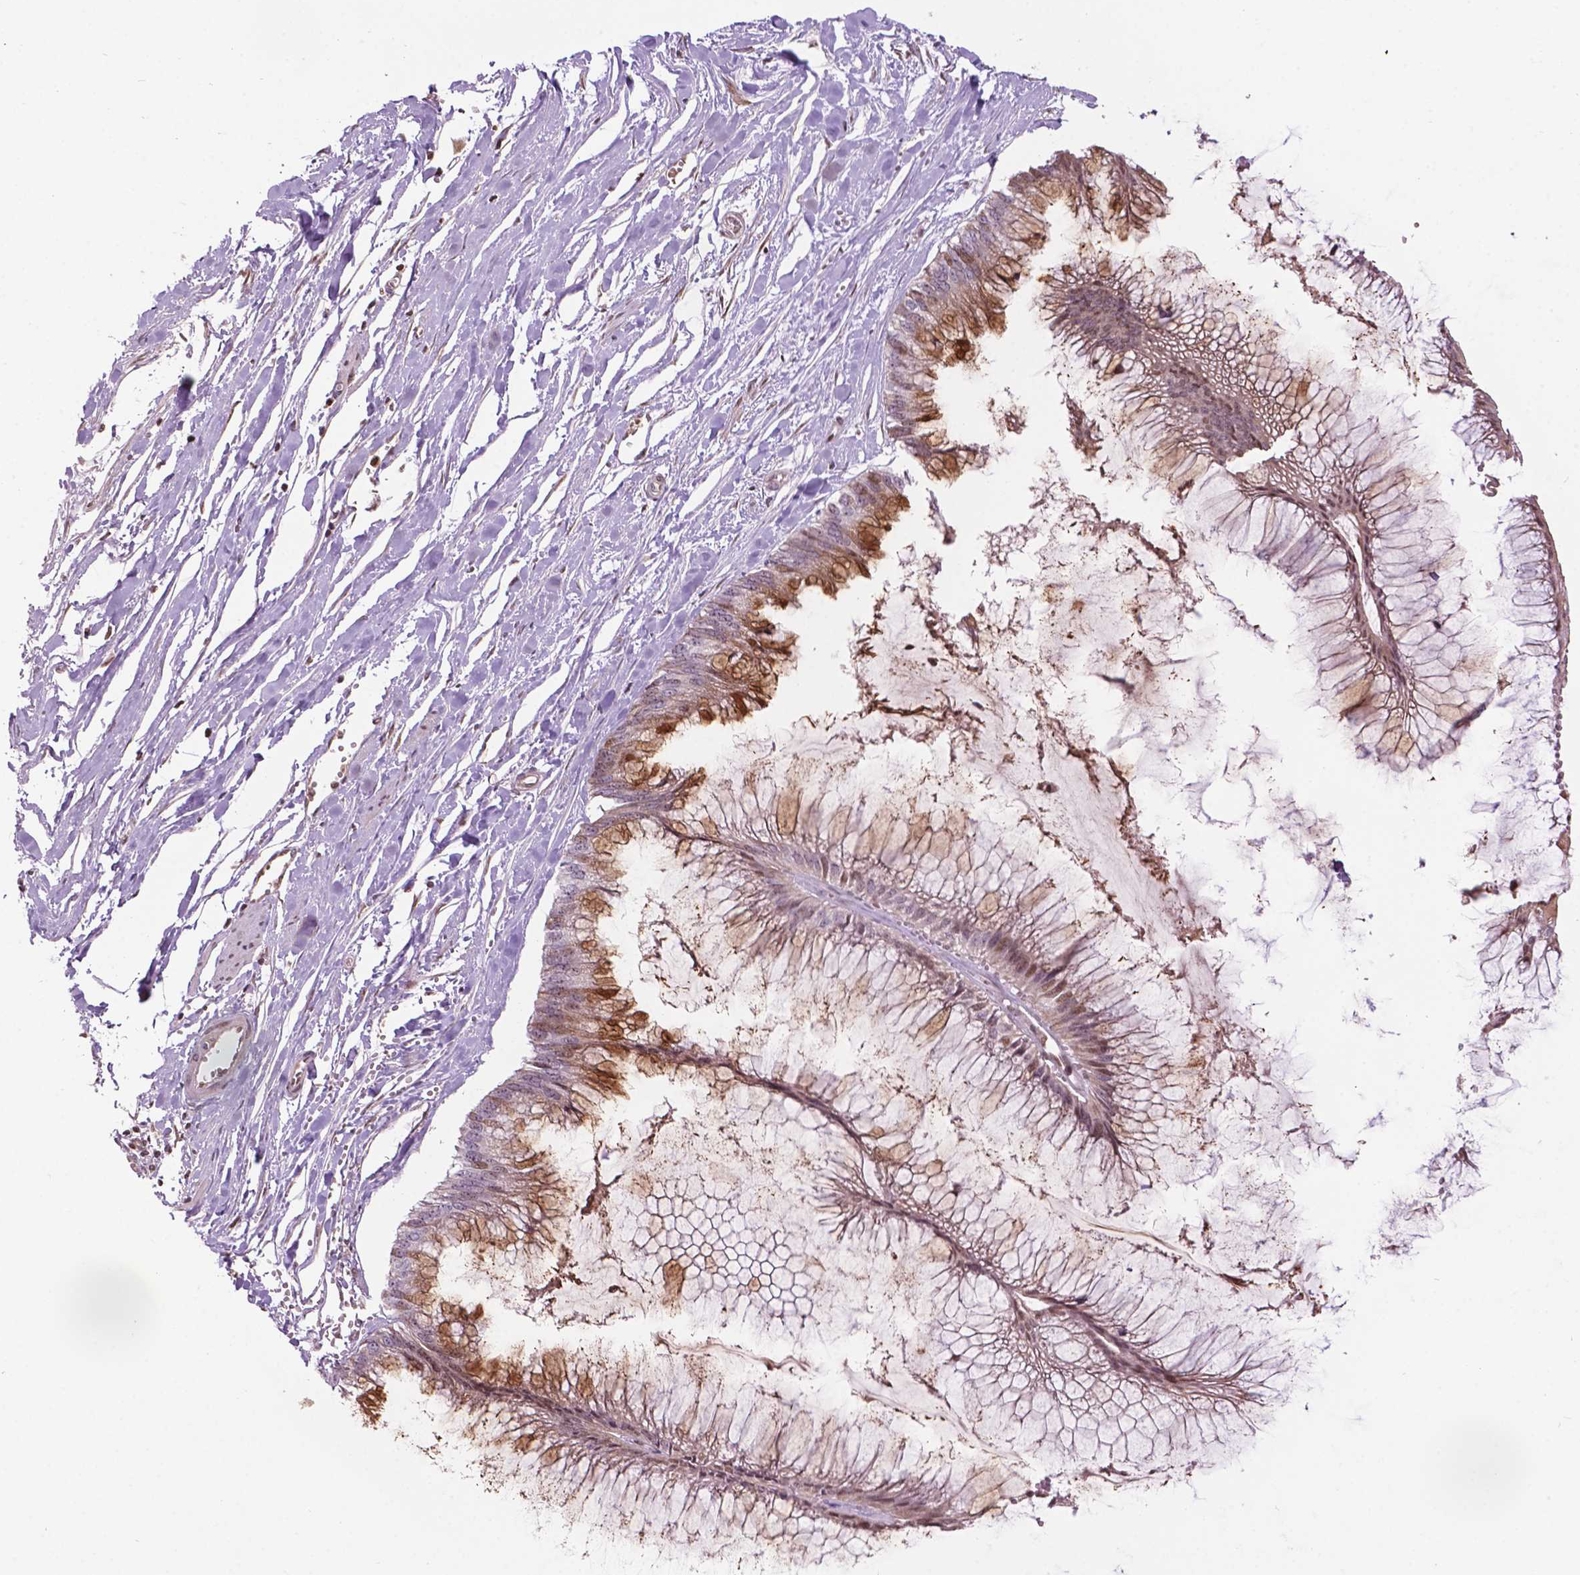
{"staining": {"intensity": "moderate", "quantity": "25%-75%", "location": "cytoplasmic/membranous"}, "tissue": "ovarian cancer", "cell_type": "Tumor cells", "image_type": "cancer", "snomed": [{"axis": "morphology", "description": "Cystadenocarcinoma, mucinous, NOS"}, {"axis": "topography", "description": "Ovary"}], "caption": "Protein positivity by immunohistochemistry demonstrates moderate cytoplasmic/membranous positivity in about 25%-75% of tumor cells in mucinous cystadenocarcinoma (ovarian).", "gene": "PTPN18", "patient": {"sex": "female", "age": 44}}